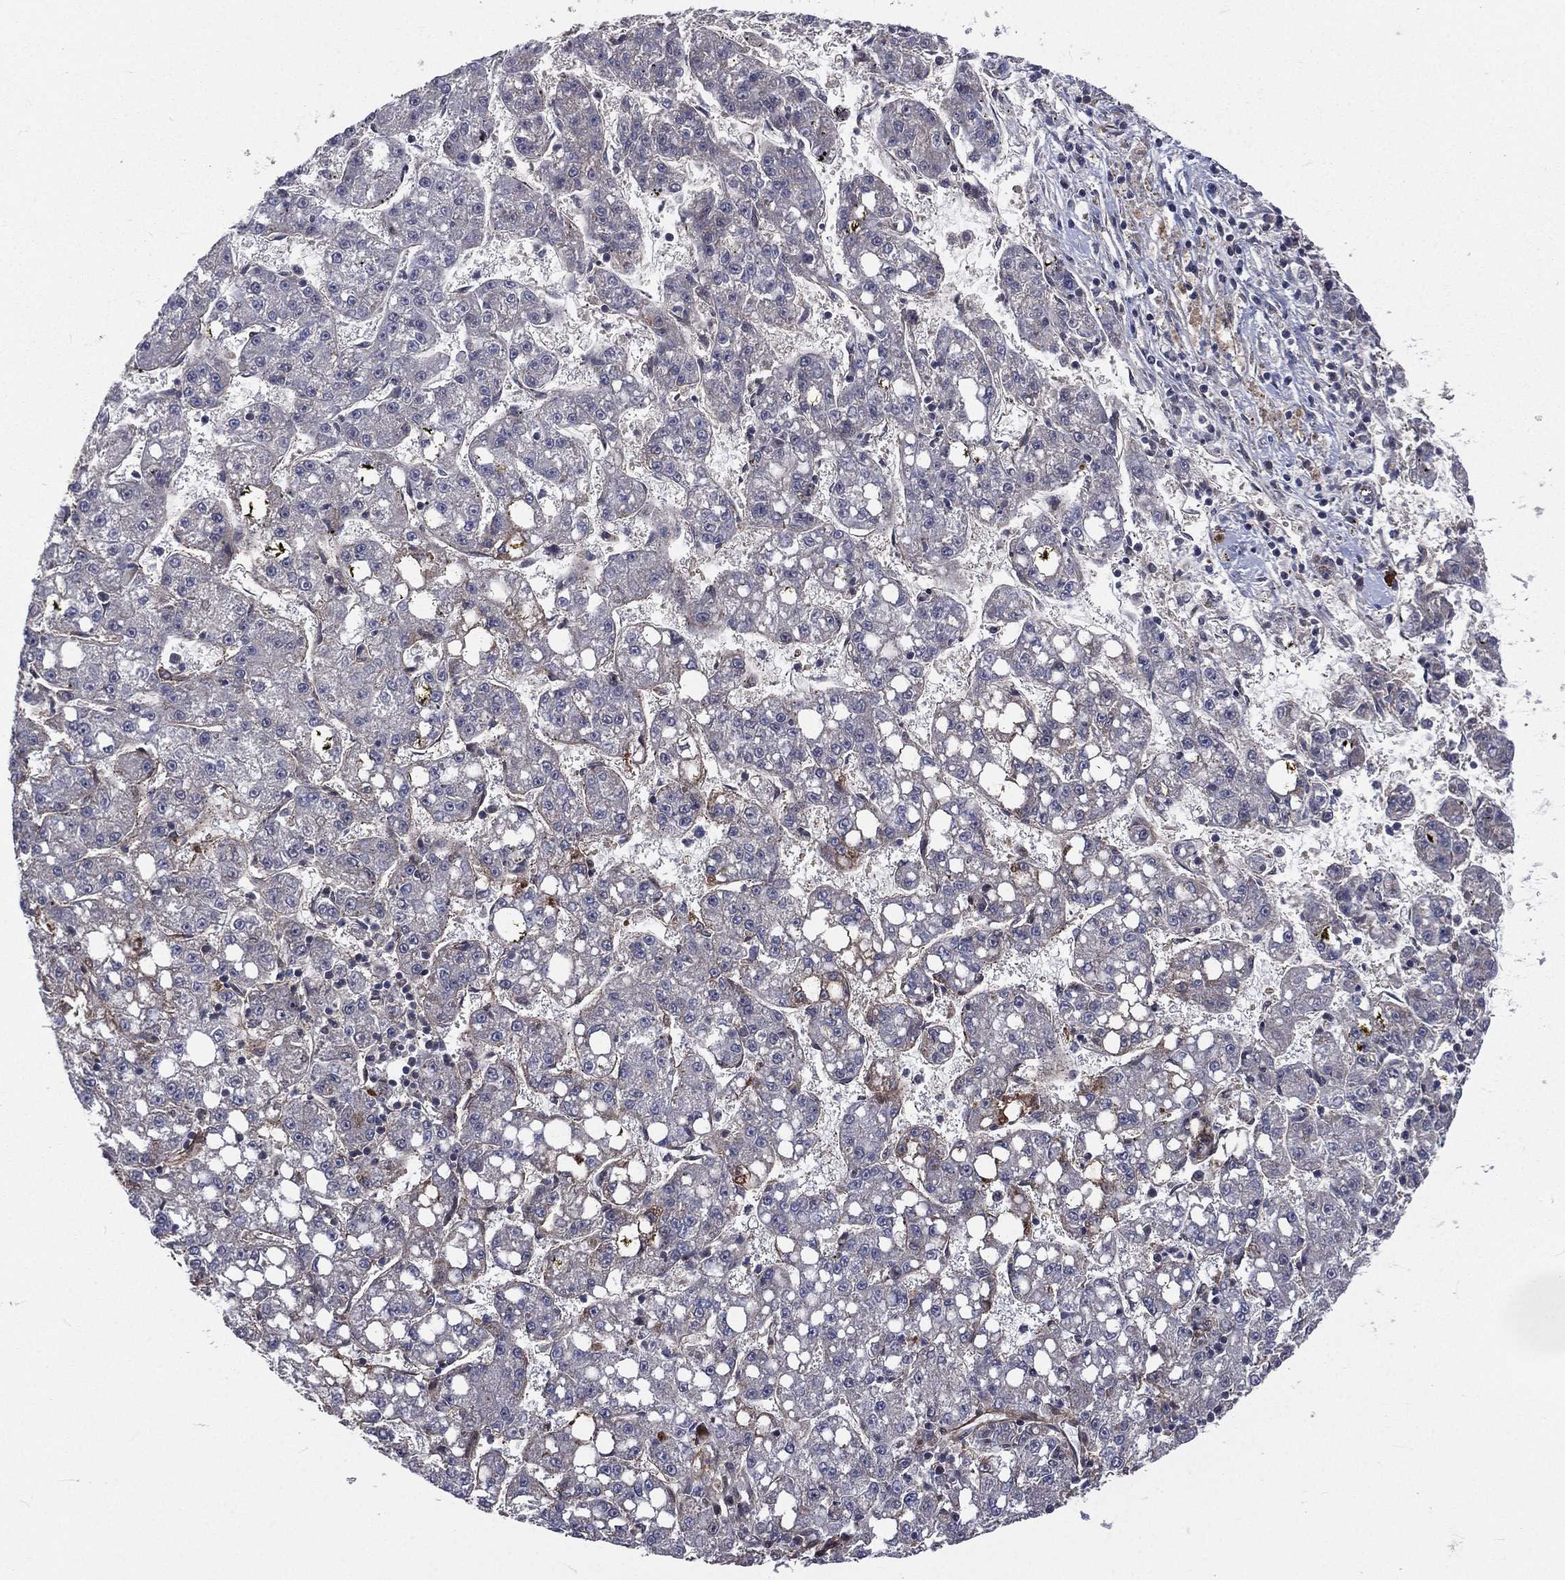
{"staining": {"intensity": "negative", "quantity": "none", "location": "none"}, "tissue": "liver cancer", "cell_type": "Tumor cells", "image_type": "cancer", "snomed": [{"axis": "morphology", "description": "Carcinoma, Hepatocellular, NOS"}, {"axis": "topography", "description": "Liver"}], "caption": "Tumor cells show no significant staining in liver cancer. The staining is performed using DAB (3,3'-diaminobenzidine) brown chromogen with nuclei counter-stained in using hematoxylin.", "gene": "ARL3", "patient": {"sex": "female", "age": 65}}